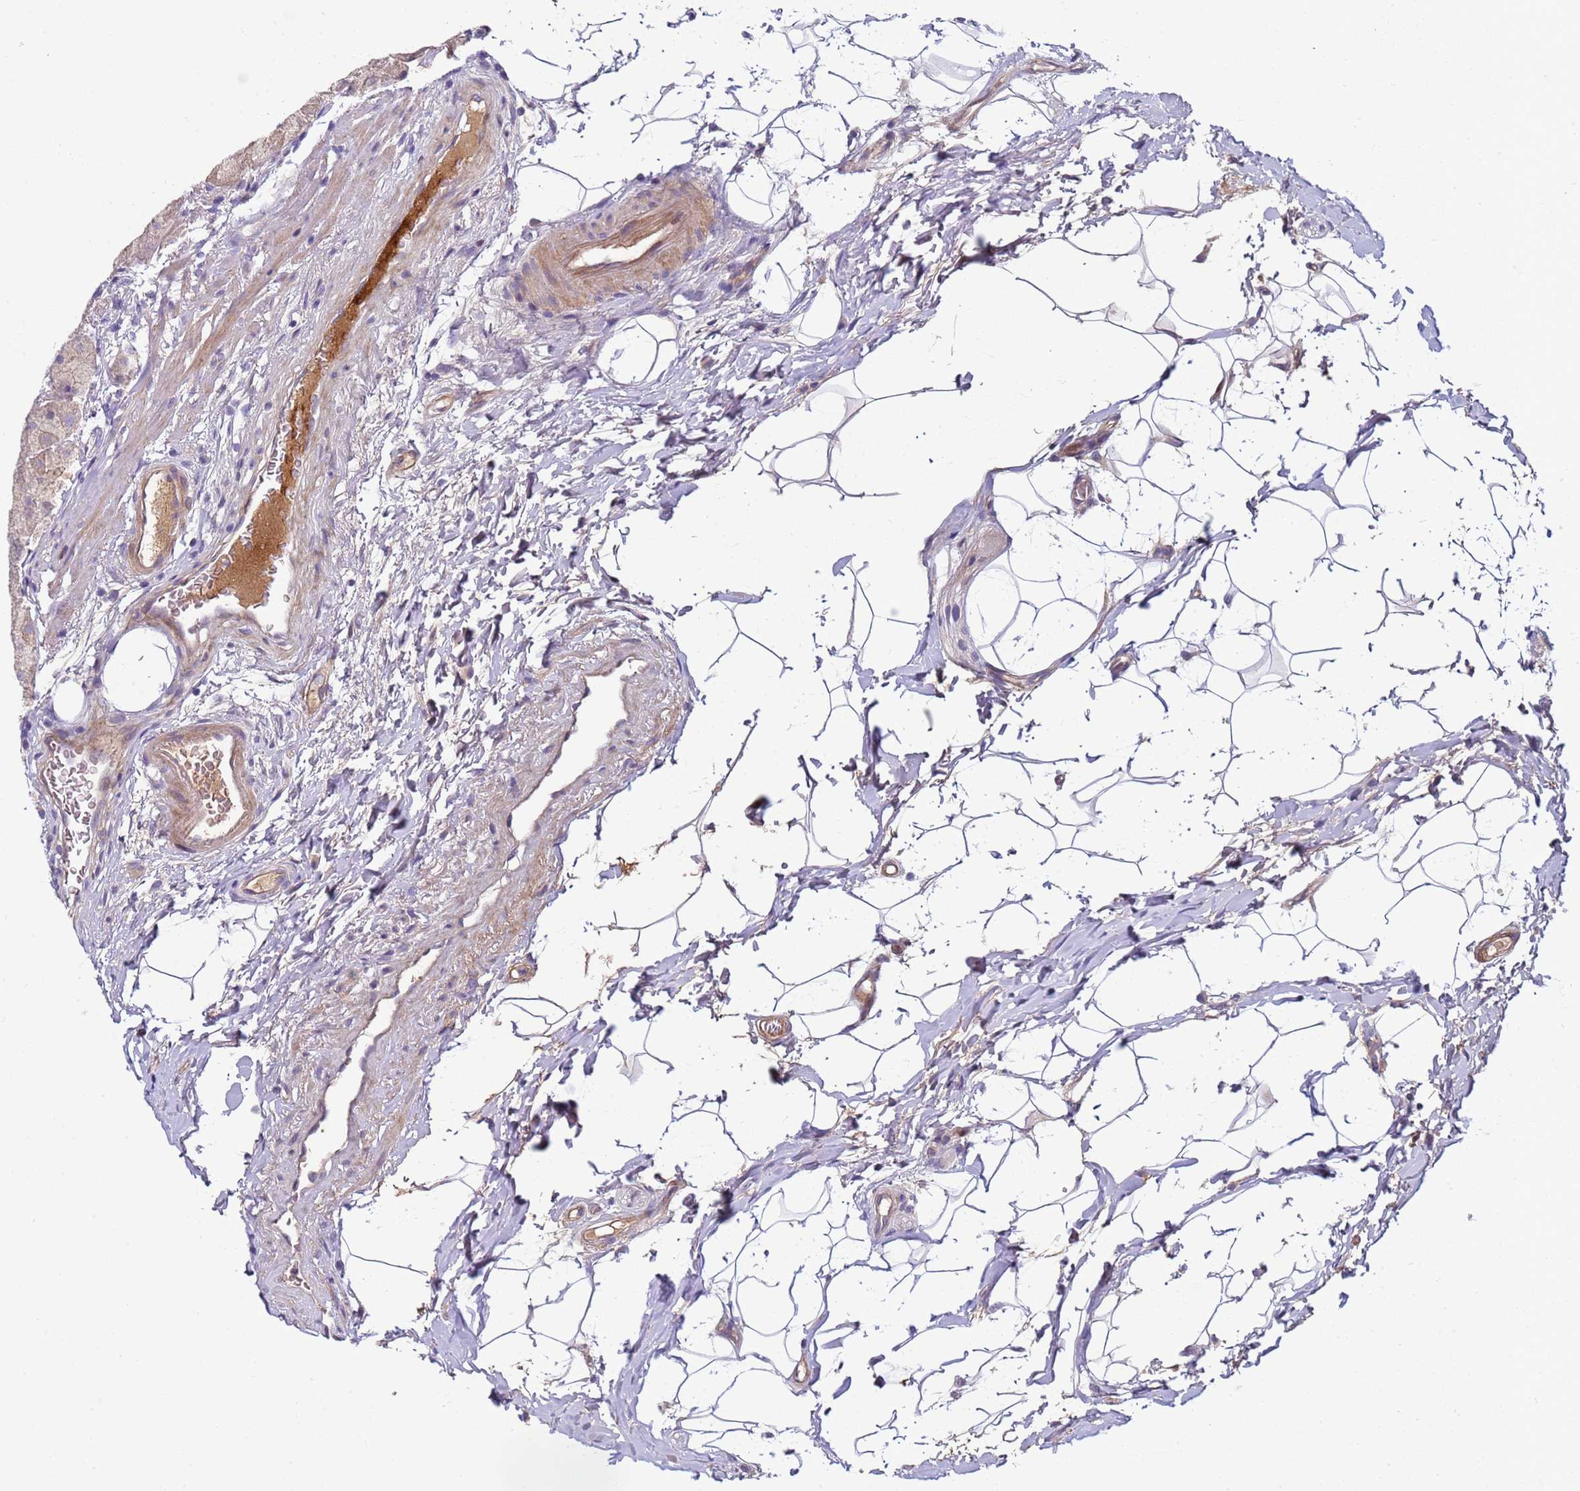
{"staining": {"intensity": "negative", "quantity": "none", "location": "none"}, "tissue": "stomach", "cell_type": "Glandular cells", "image_type": "normal", "snomed": [{"axis": "morphology", "description": "Normal tissue, NOS"}, {"axis": "topography", "description": "Stomach"}], "caption": "Immunohistochemistry (IHC) of normal human stomach reveals no staining in glandular cells. (Brightfield microscopy of DAB immunohistochemistry (IHC) at high magnification).", "gene": "TRIM51G", "patient": {"sex": "male", "age": 57}}